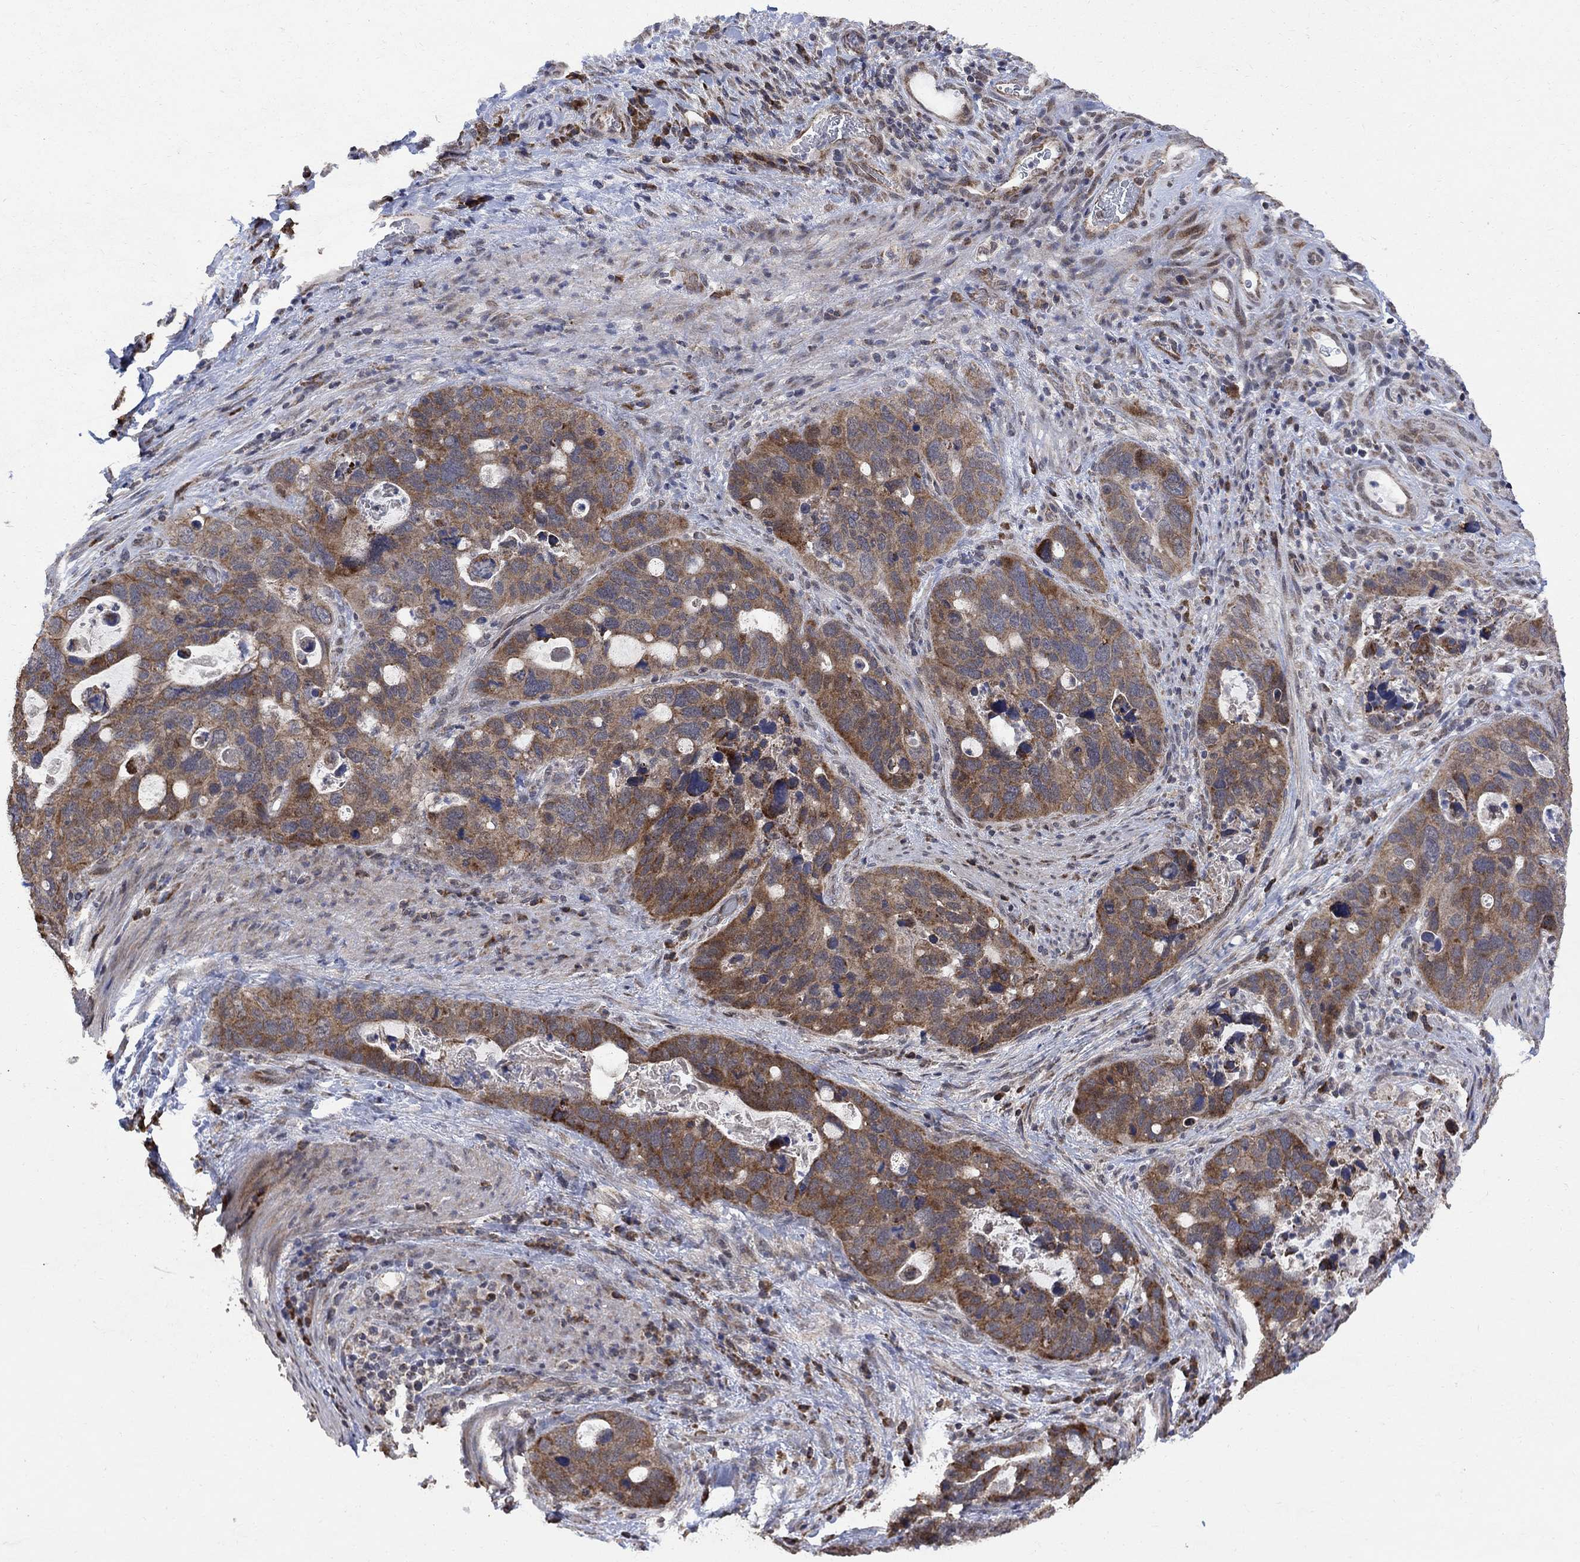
{"staining": {"intensity": "strong", "quantity": "25%-75%", "location": "cytoplasmic/membranous"}, "tissue": "stomach cancer", "cell_type": "Tumor cells", "image_type": "cancer", "snomed": [{"axis": "morphology", "description": "Adenocarcinoma, NOS"}, {"axis": "topography", "description": "Stomach"}], "caption": "Tumor cells reveal strong cytoplasmic/membranous staining in approximately 25%-75% of cells in stomach cancer (adenocarcinoma). The staining is performed using DAB (3,3'-diaminobenzidine) brown chromogen to label protein expression. The nuclei are counter-stained blue using hematoxylin.", "gene": "ANKRA2", "patient": {"sex": "male", "age": 54}}